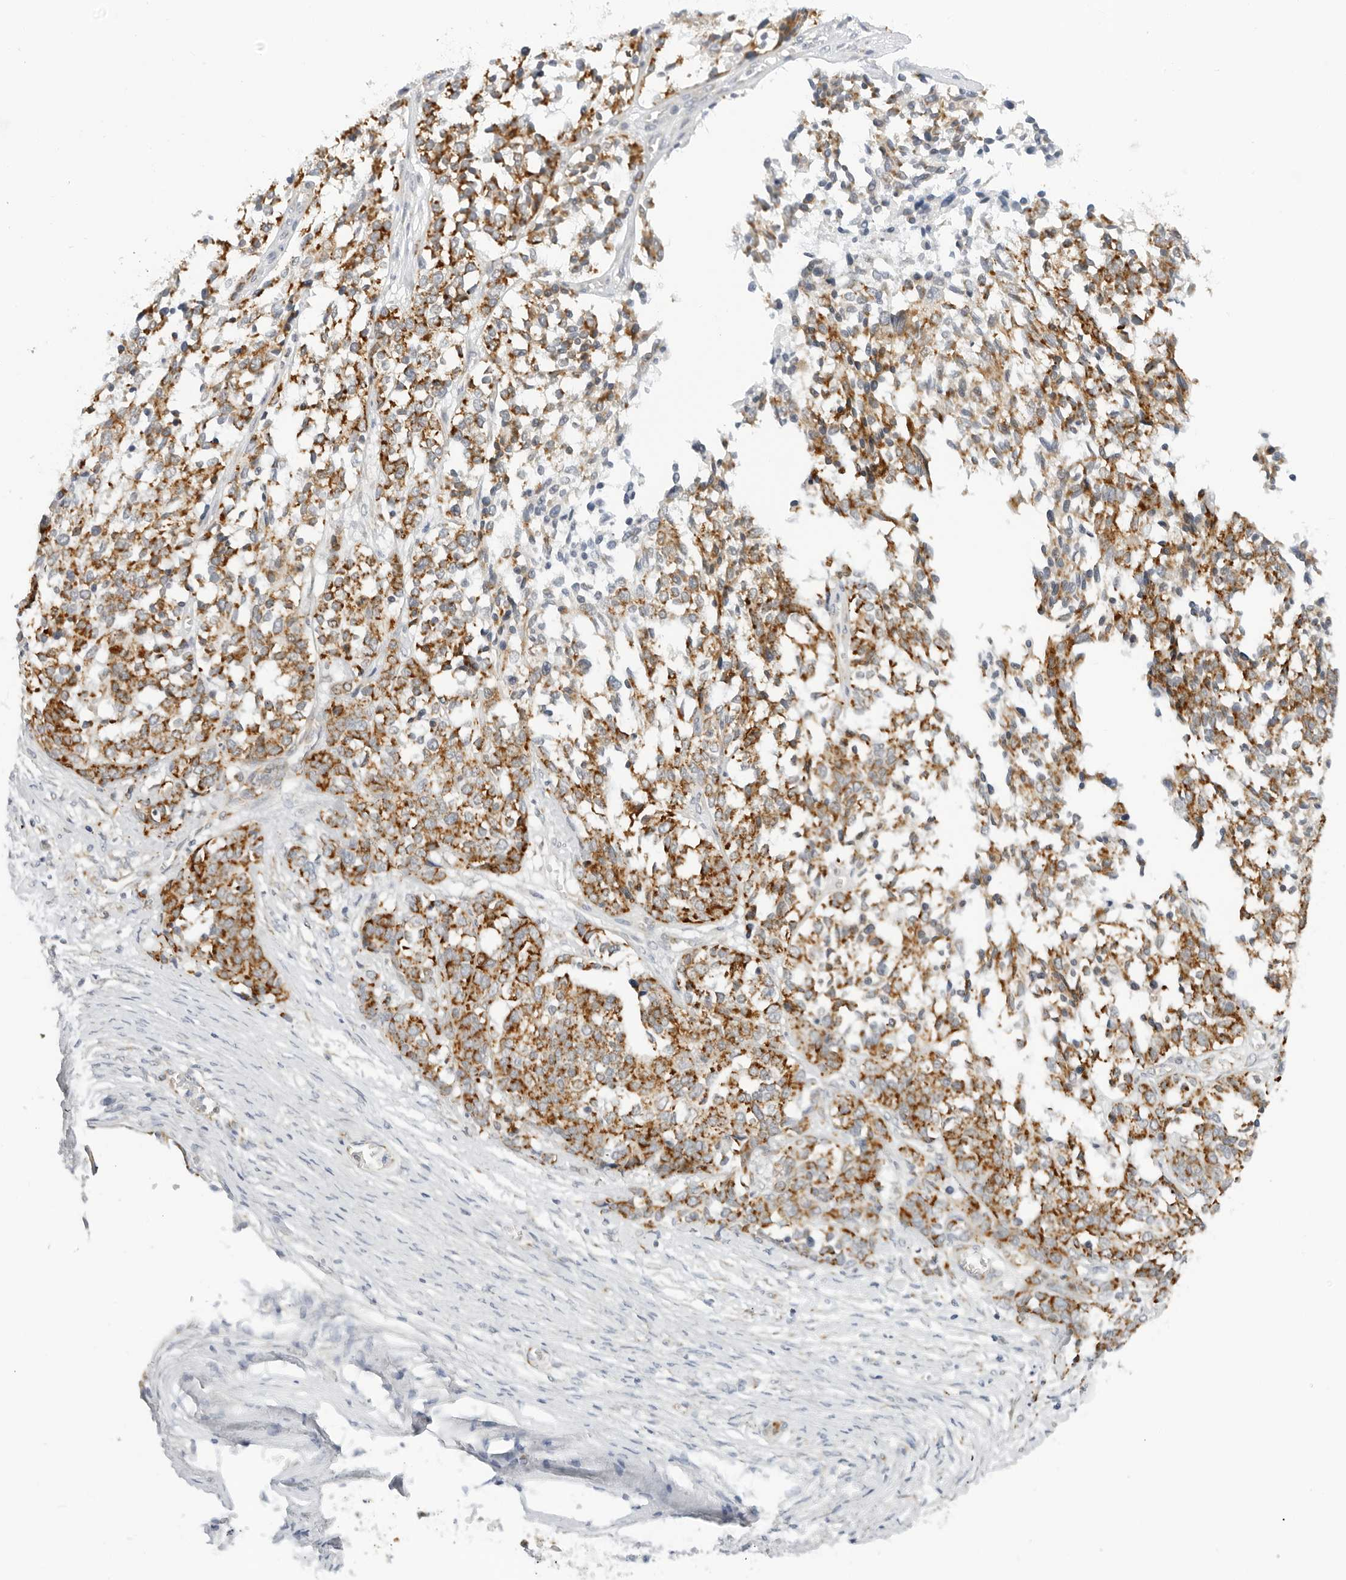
{"staining": {"intensity": "strong", "quantity": ">75%", "location": "cytoplasmic/membranous"}, "tissue": "ovarian cancer", "cell_type": "Tumor cells", "image_type": "cancer", "snomed": [{"axis": "morphology", "description": "Cystadenocarcinoma, serous, NOS"}, {"axis": "topography", "description": "Ovary"}], "caption": "A brown stain labels strong cytoplasmic/membranous staining of a protein in human ovarian cancer tumor cells.", "gene": "RC3H1", "patient": {"sex": "female", "age": 44}}